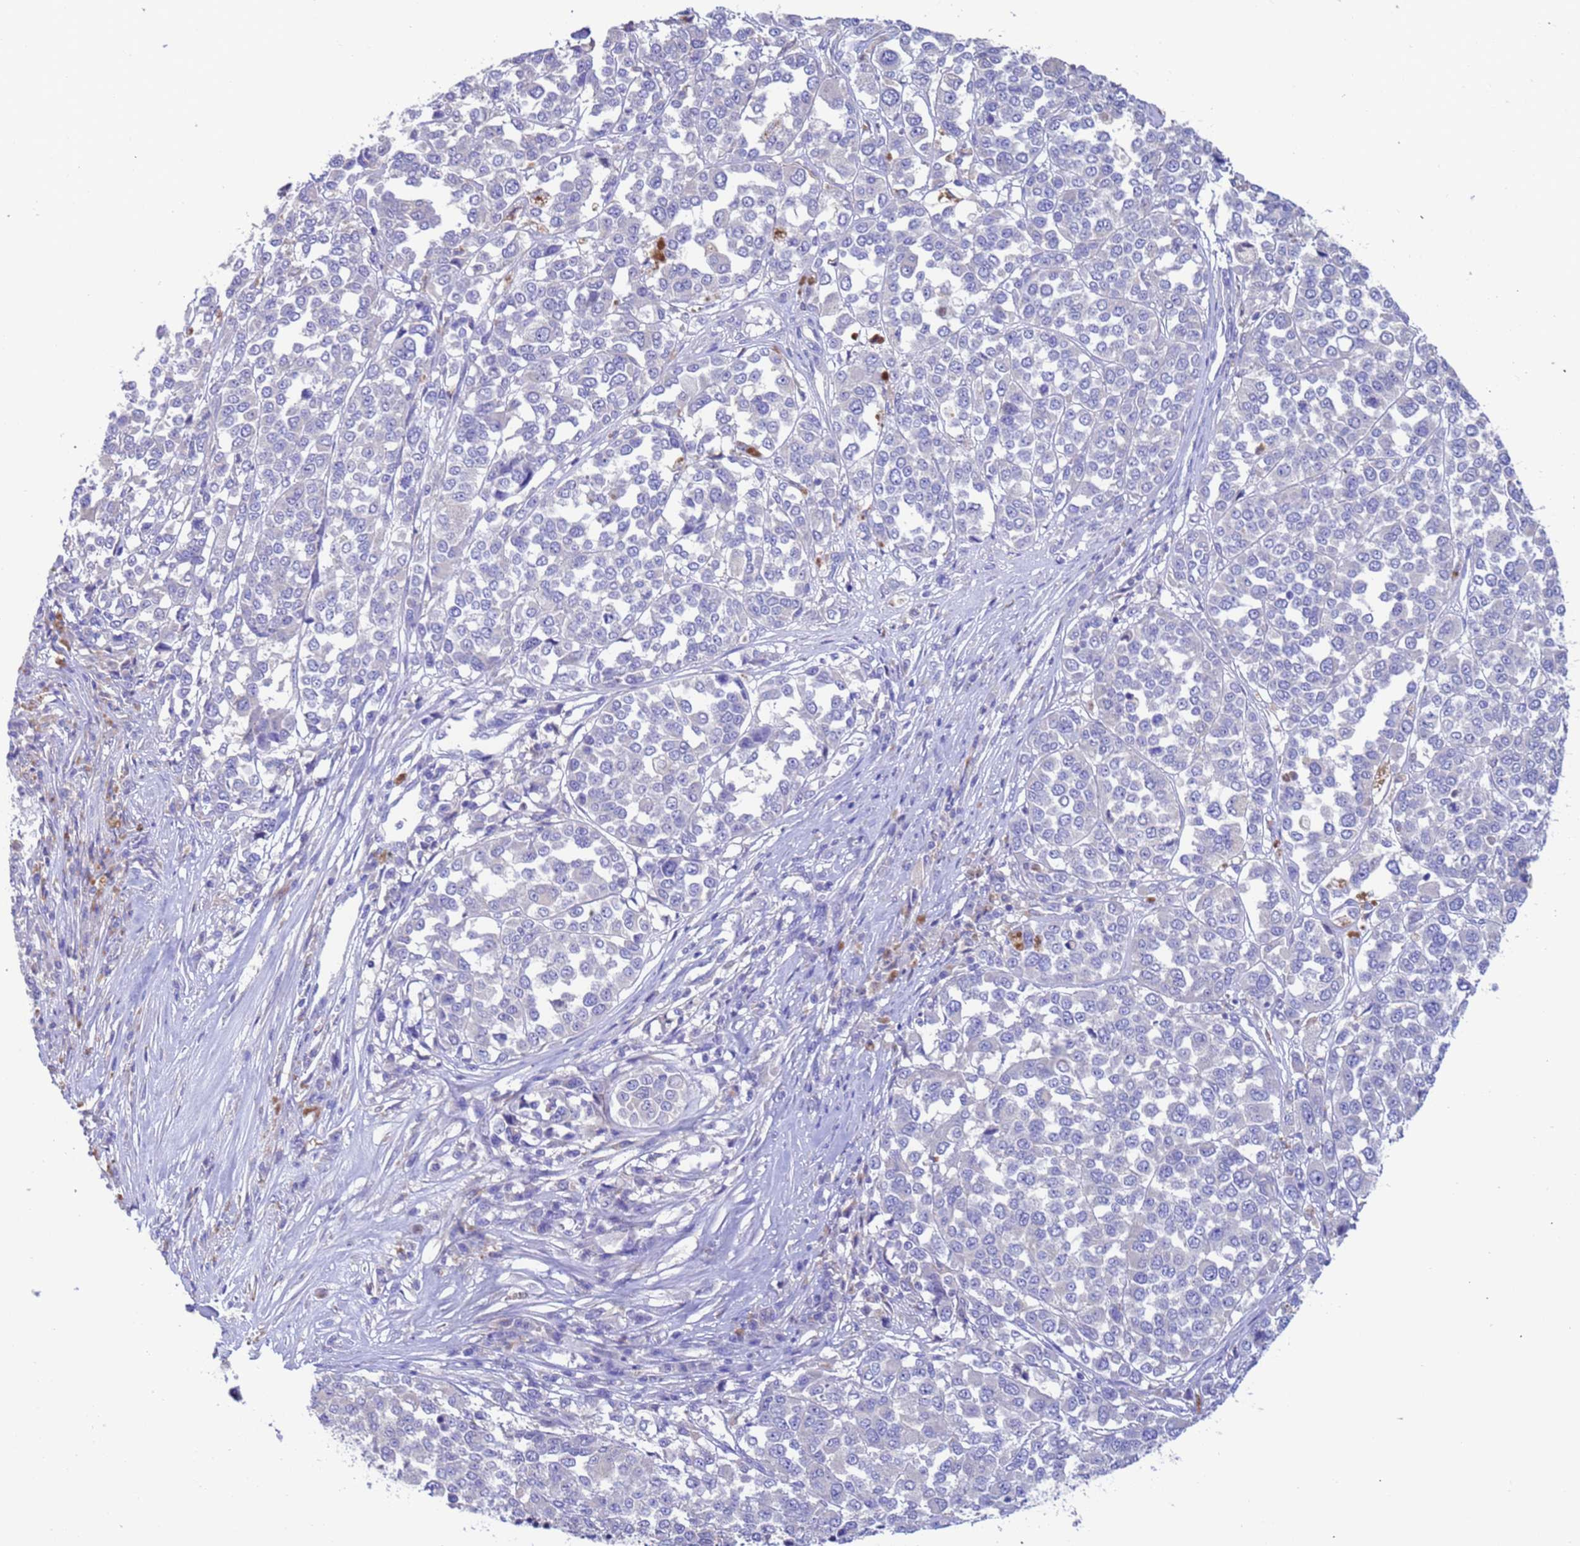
{"staining": {"intensity": "negative", "quantity": "none", "location": "none"}, "tissue": "melanoma", "cell_type": "Tumor cells", "image_type": "cancer", "snomed": [{"axis": "morphology", "description": "Malignant melanoma, Metastatic site"}, {"axis": "topography", "description": "Lymph node"}], "caption": "DAB immunohistochemical staining of malignant melanoma (metastatic site) shows no significant staining in tumor cells.", "gene": "SRL", "patient": {"sex": "male", "age": 44}}